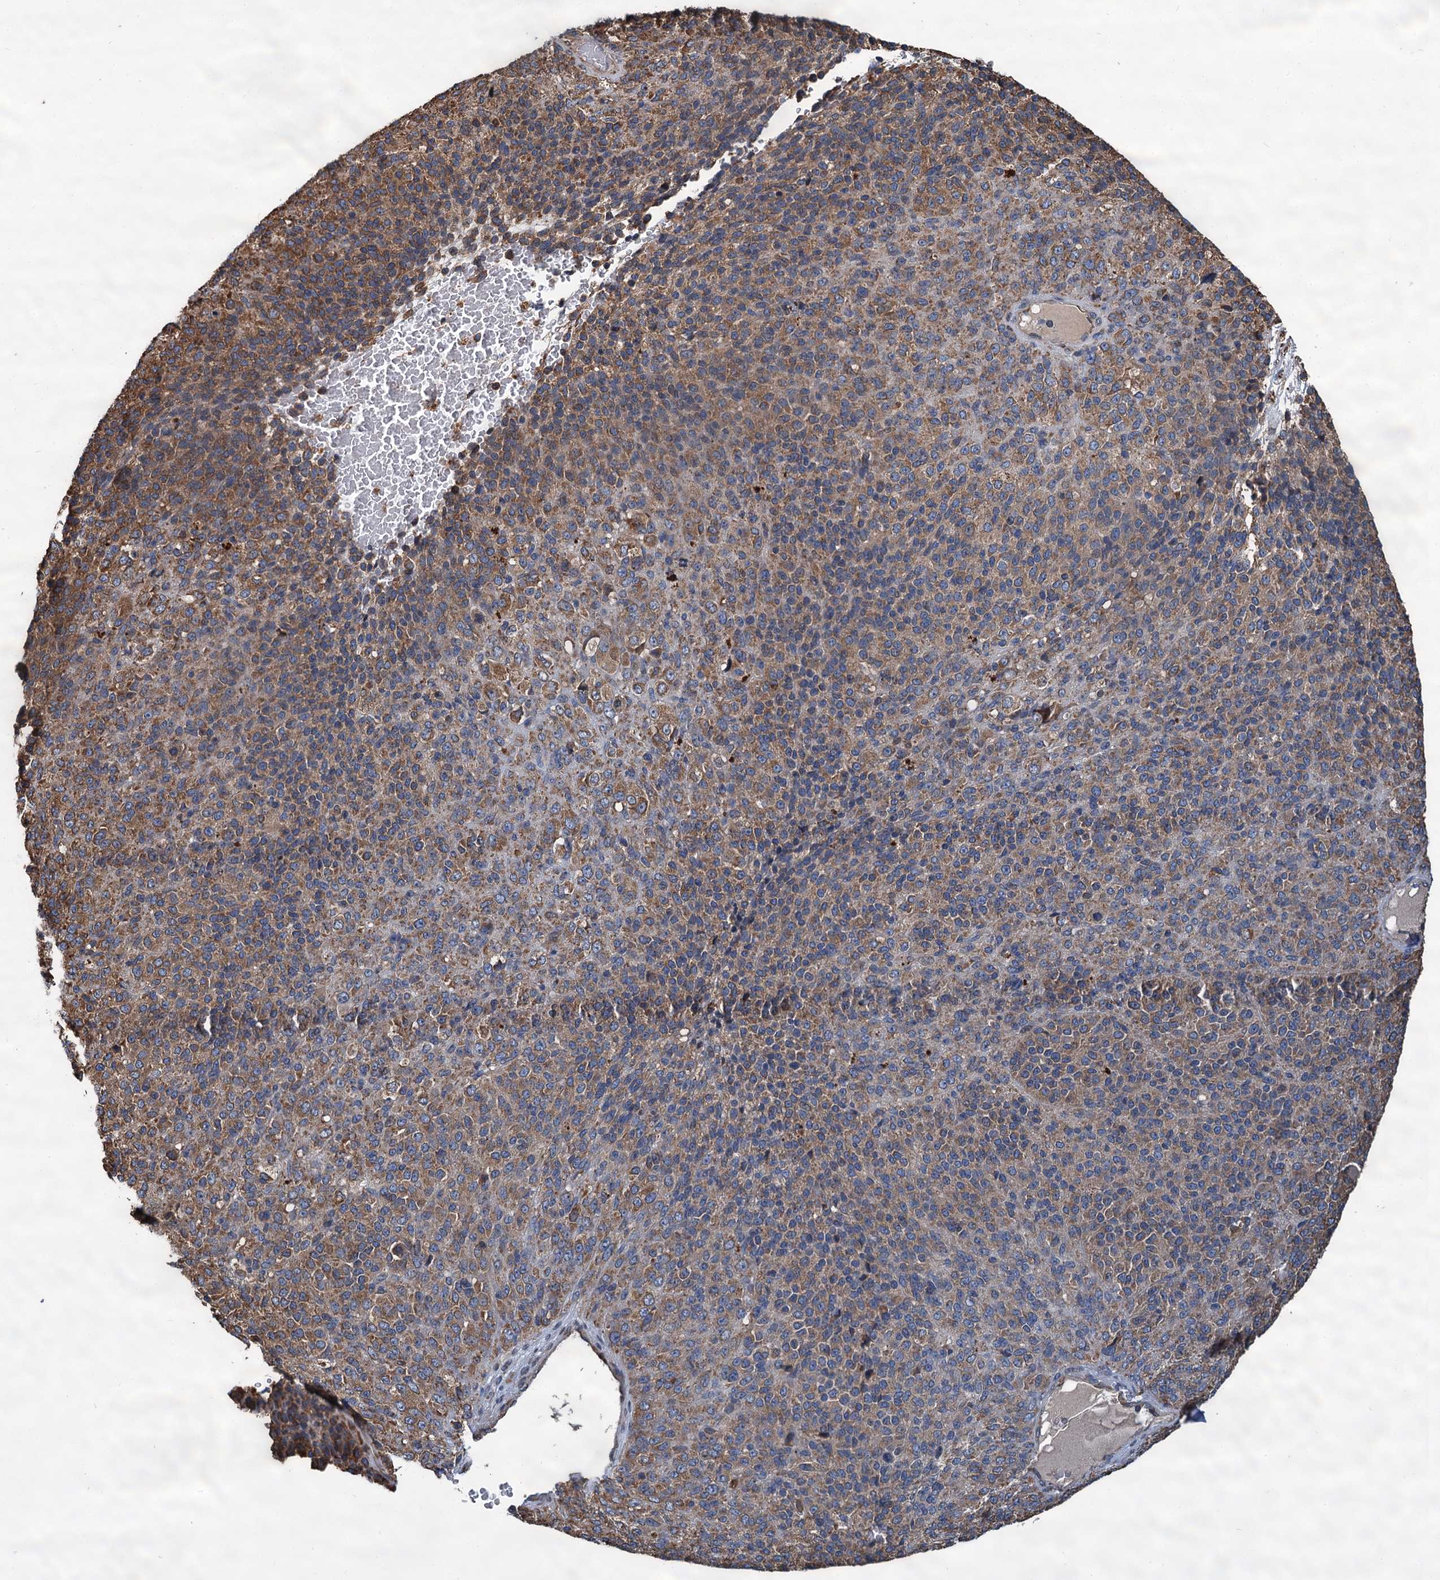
{"staining": {"intensity": "moderate", "quantity": ">75%", "location": "cytoplasmic/membranous"}, "tissue": "melanoma", "cell_type": "Tumor cells", "image_type": "cancer", "snomed": [{"axis": "morphology", "description": "Malignant melanoma, Metastatic site"}, {"axis": "topography", "description": "Brain"}], "caption": "Immunohistochemical staining of human melanoma shows moderate cytoplasmic/membranous protein positivity in about >75% of tumor cells.", "gene": "LINS1", "patient": {"sex": "female", "age": 56}}